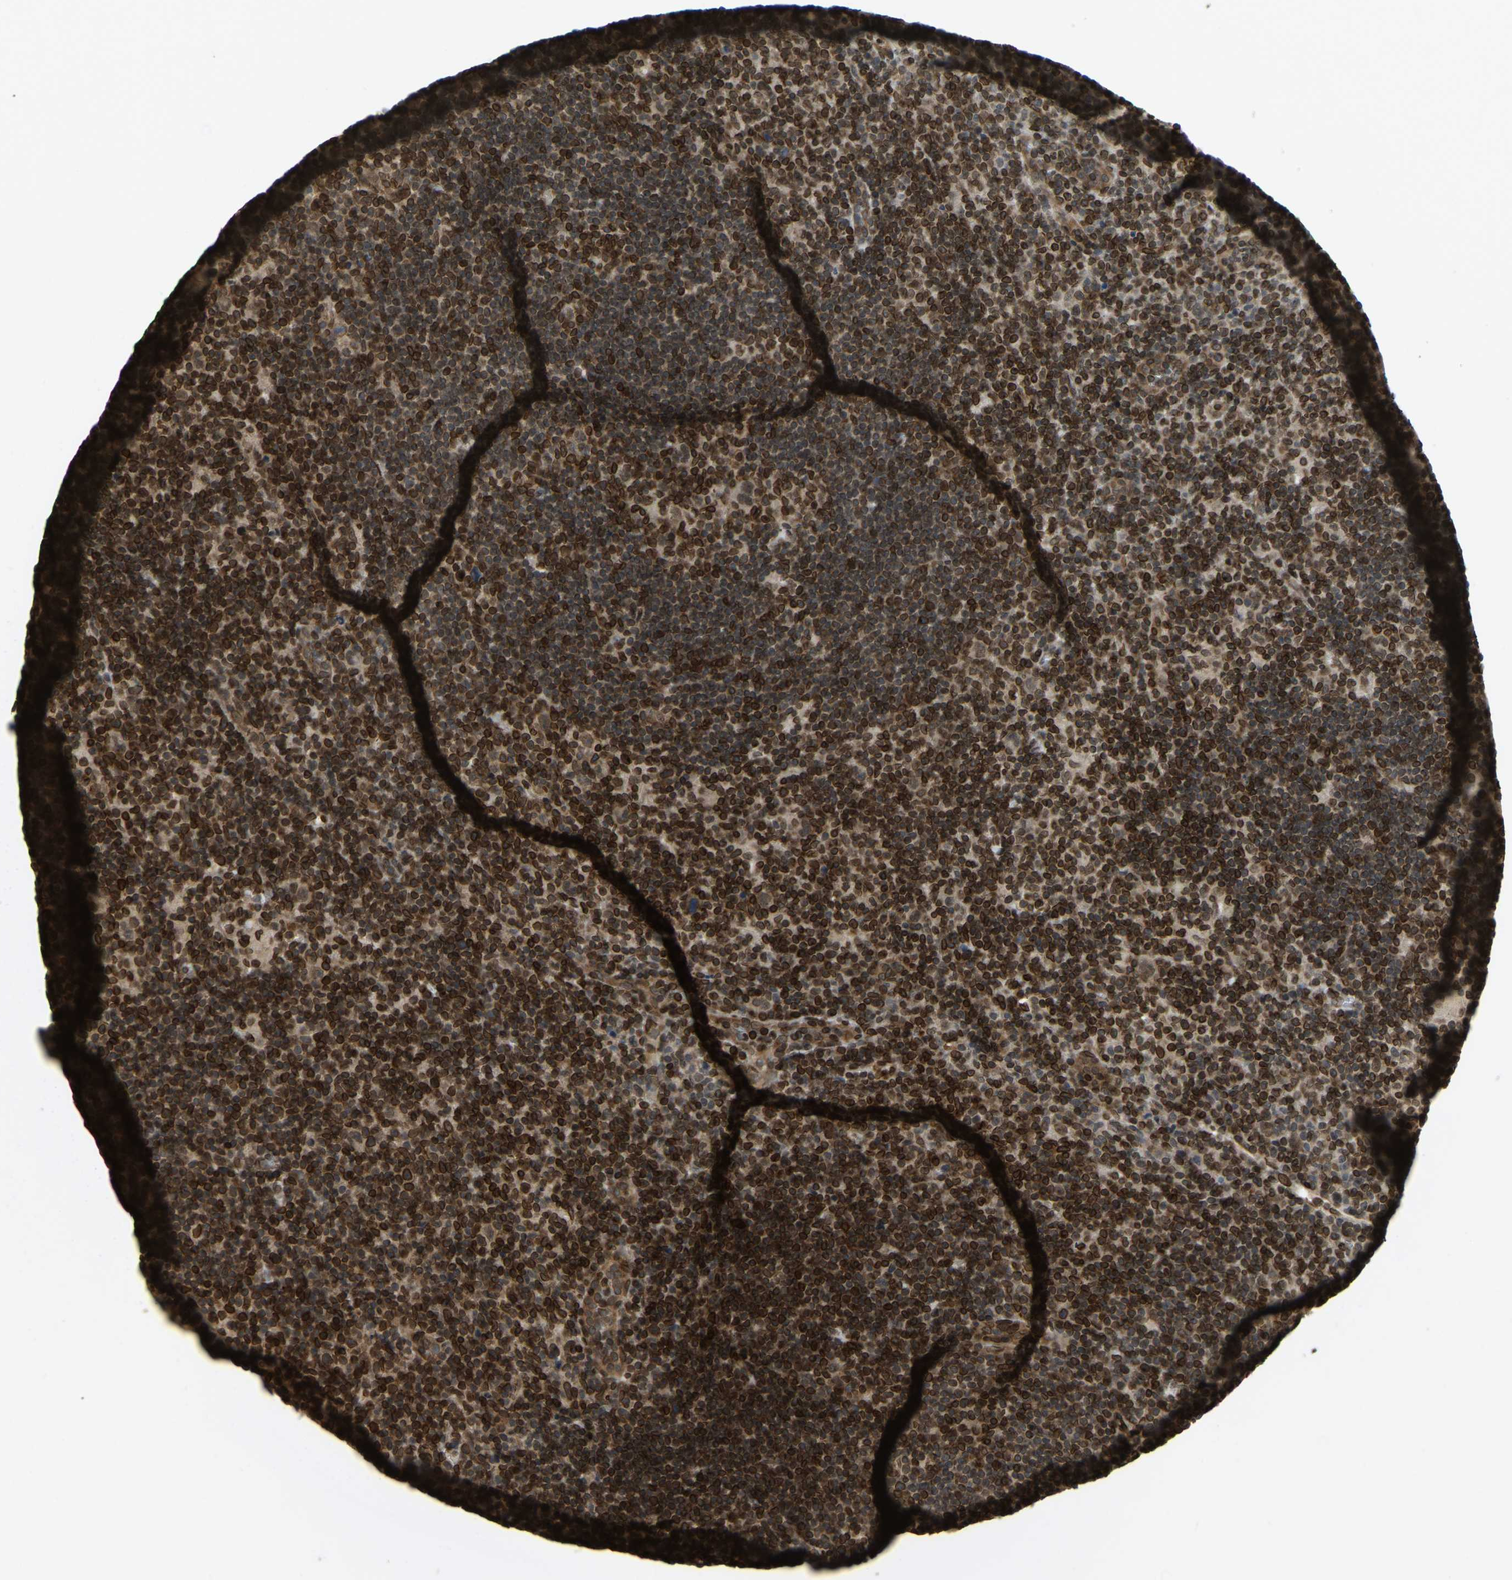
{"staining": {"intensity": "moderate", "quantity": ">75%", "location": "cytoplasmic/membranous,nuclear"}, "tissue": "lymphoma", "cell_type": "Tumor cells", "image_type": "cancer", "snomed": [{"axis": "morphology", "description": "Hodgkin's disease, NOS"}, {"axis": "topography", "description": "Lymph node"}], "caption": "High-power microscopy captured an immunohistochemistry histopathology image of Hodgkin's disease, revealing moderate cytoplasmic/membranous and nuclear staining in approximately >75% of tumor cells.", "gene": "SYNE1", "patient": {"sex": "female", "age": 57}}